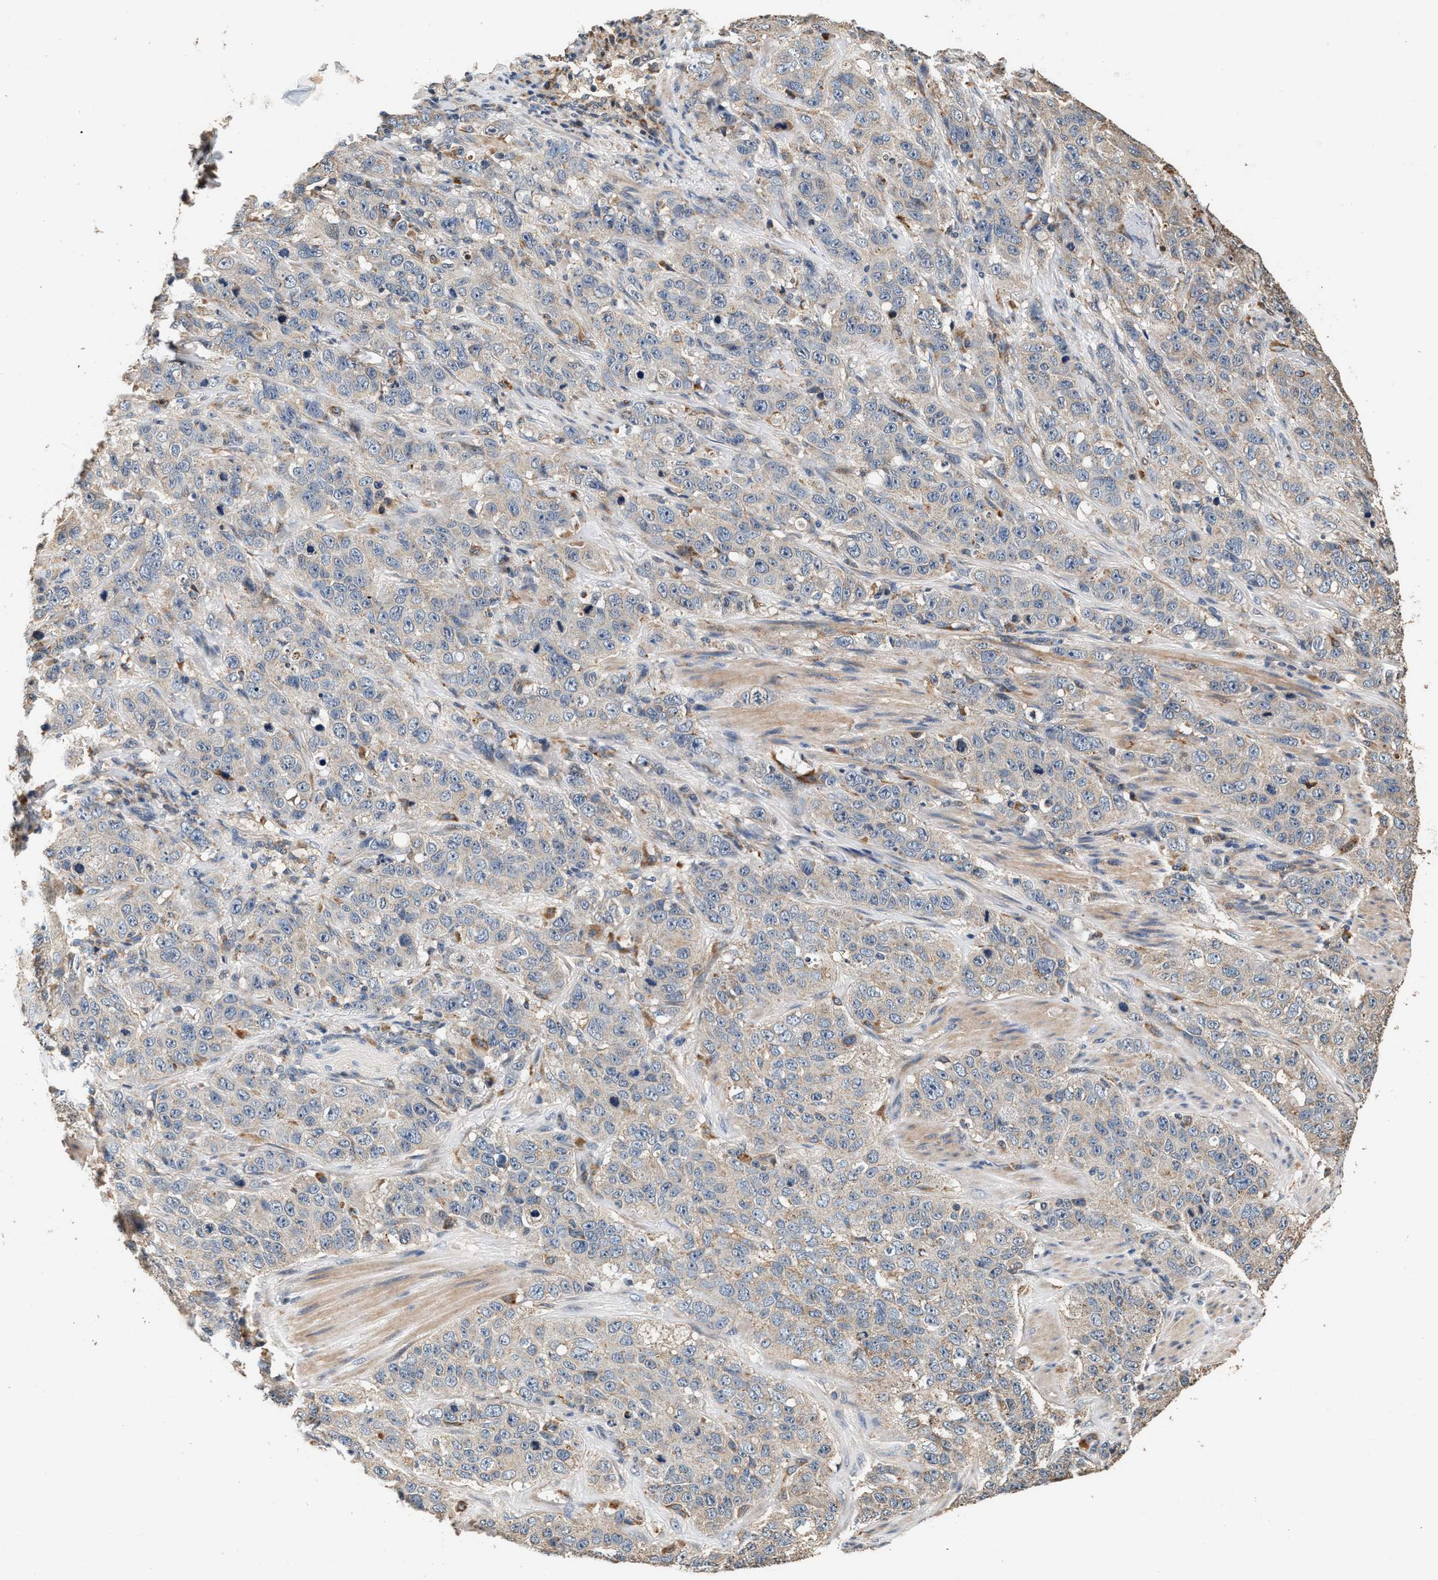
{"staining": {"intensity": "negative", "quantity": "none", "location": "none"}, "tissue": "stomach cancer", "cell_type": "Tumor cells", "image_type": "cancer", "snomed": [{"axis": "morphology", "description": "Adenocarcinoma, NOS"}, {"axis": "topography", "description": "Stomach"}], "caption": "Protein analysis of stomach adenocarcinoma demonstrates no significant expression in tumor cells.", "gene": "PTGR3", "patient": {"sex": "male", "age": 48}}